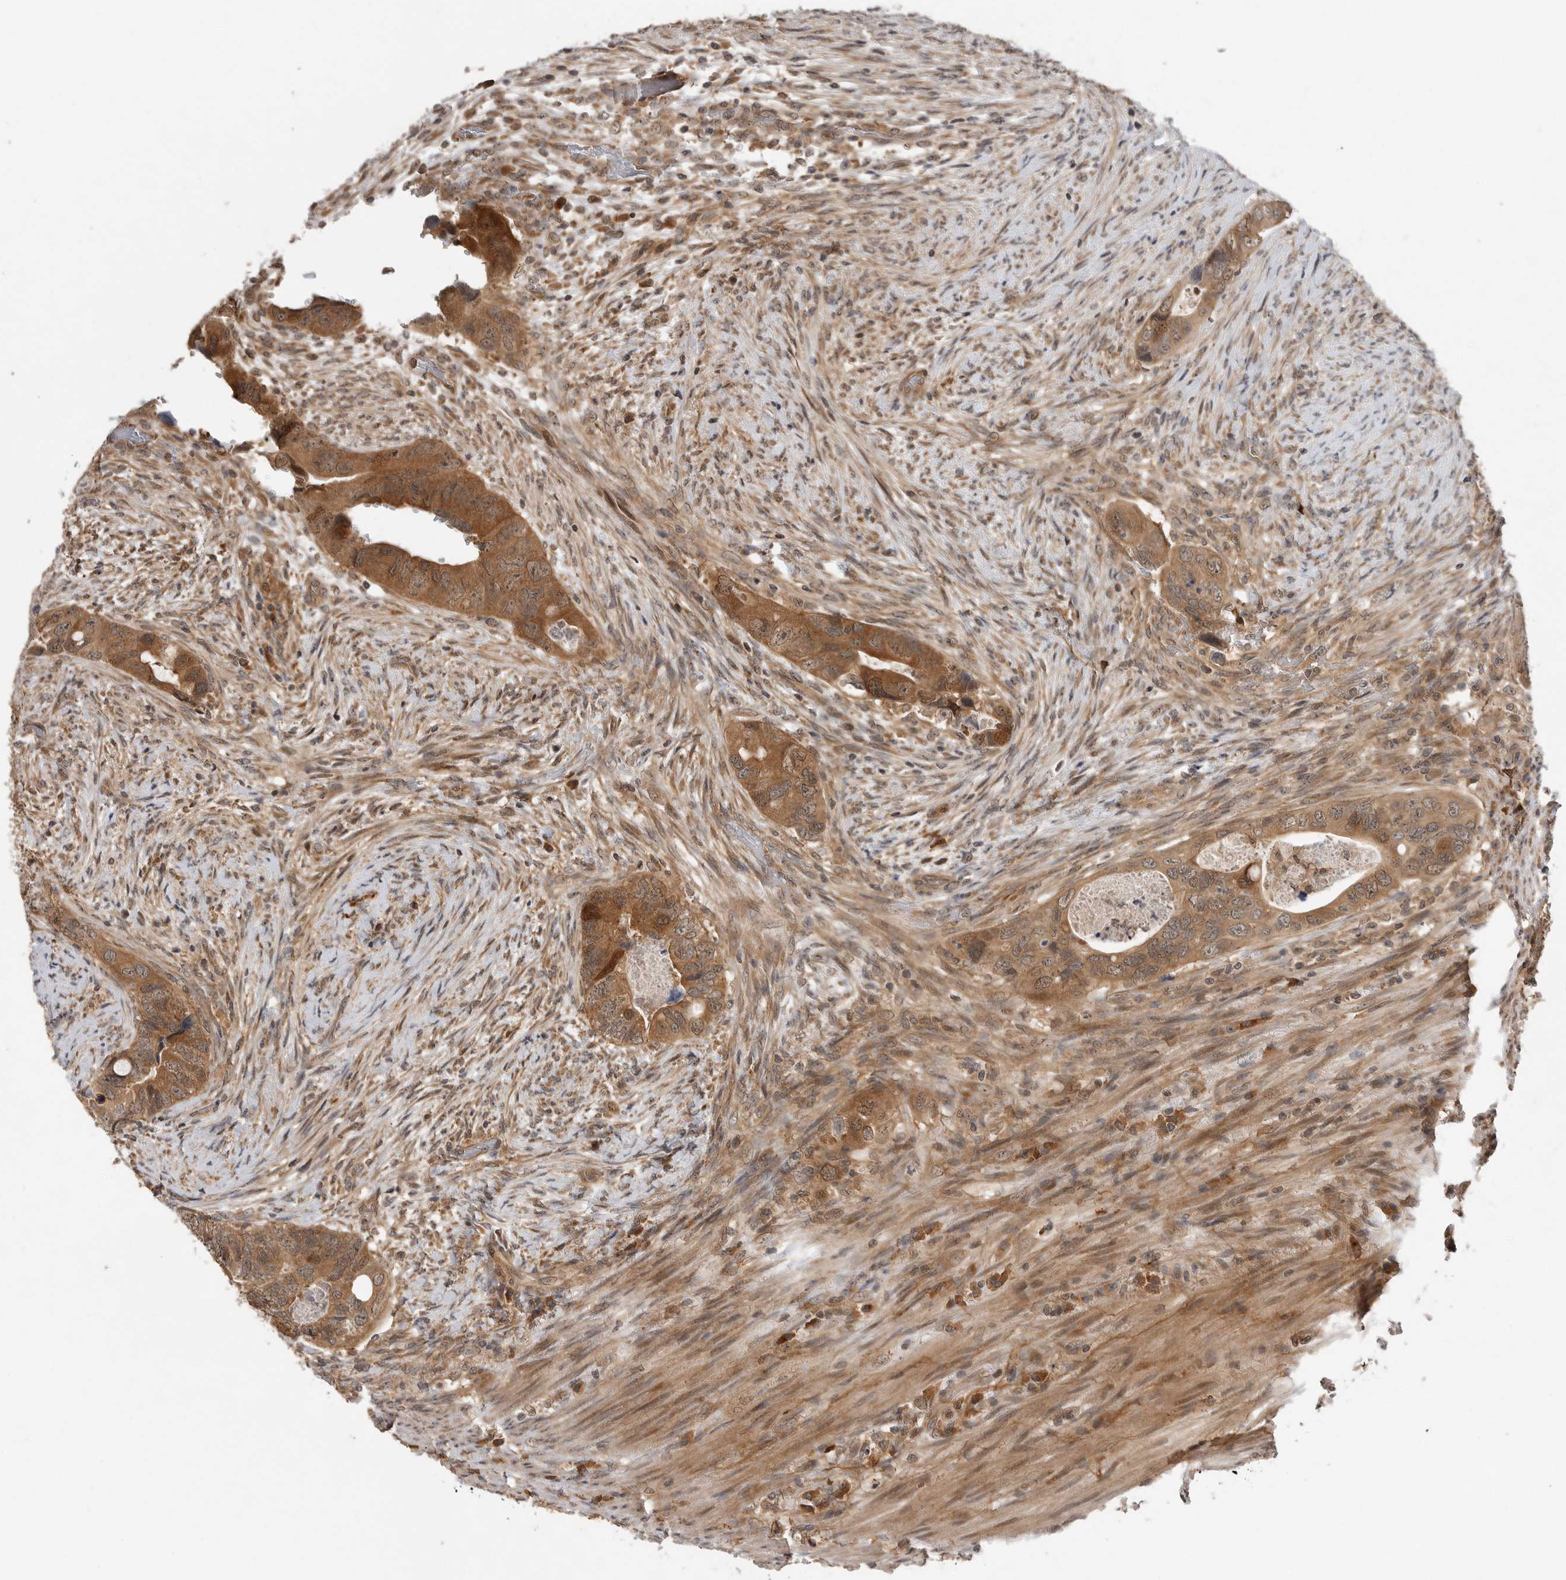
{"staining": {"intensity": "moderate", "quantity": ">75%", "location": "cytoplasmic/membranous,nuclear"}, "tissue": "colorectal cancer", "cell_type": "Tumor cells", "image_type": "cancer", "snomed": [{"axis": "morphology", "description": "Adenocarcinoma, NOS"}, {"axis": "topography", "description": "Rectum"}], "caption": "Tumor cells show medium levels of moderate cytoplasmic/membranous and nuclear expression in approximately >75% of cells in human colorectal cancer (adenocarcinoma). The staining was performed using DAB to visualize the protein expression in brown, while the nuclei were stained in blue with hematoxylin (Magnification: 20x).", "gene": "OSBPL9", "patient": {"sex": "male", "age": 63}}